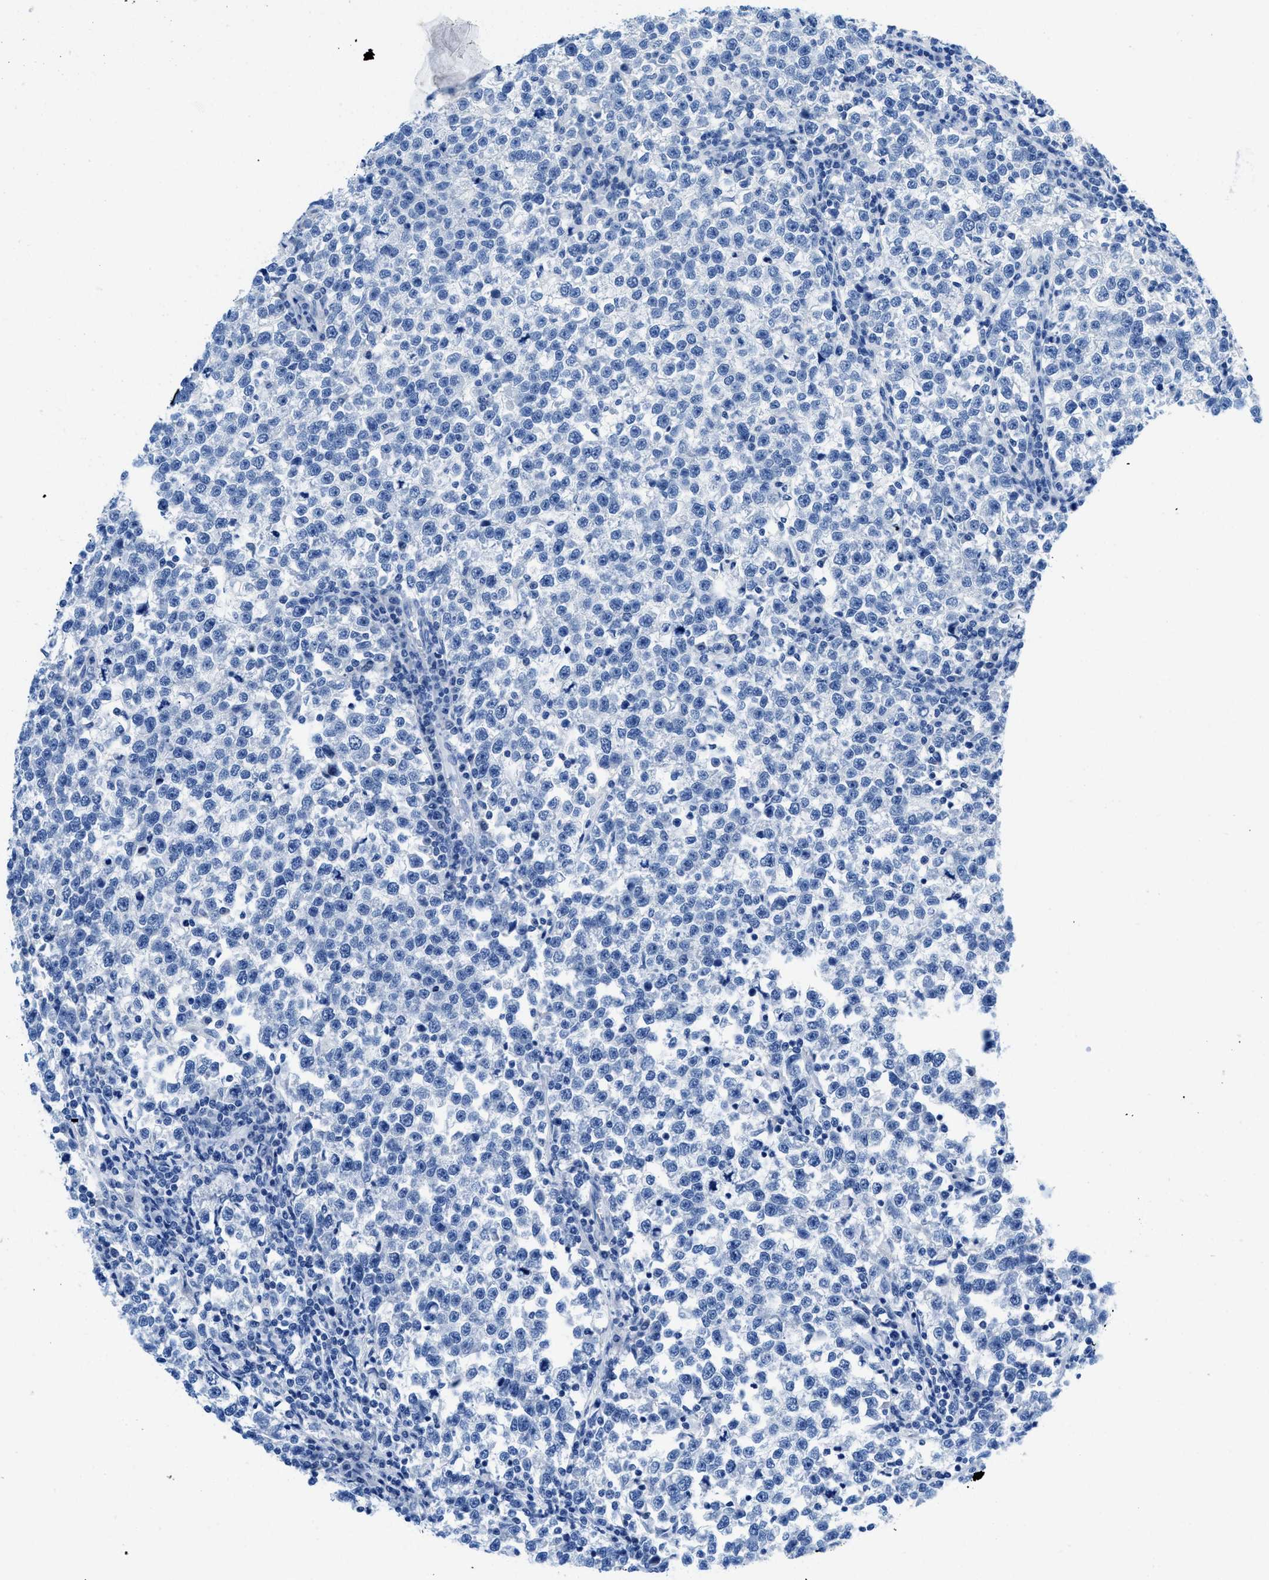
{"staining": {"intensity": "negative", "quantity": "none", "location": "none"}, "tissue": "testis cancer", "cell_type": "Tumor cells", "image_type": "cancer", "snomed": [{"axis": "morphology", "description": "Normal tissue, NOS"}, {"axis": "morphology", "description": "Seminoma, NOS"}, {"axis": "topography", "description": "Testis"}], "caption": "The image demonstrates no significant staining in tumor cells of seminoma (testis). (DAB immunohistochemistry (IHC) with hematoxylin counter stain).", "gene": "SLC10A6", "patient": {"sex": "male", "age": 43}}